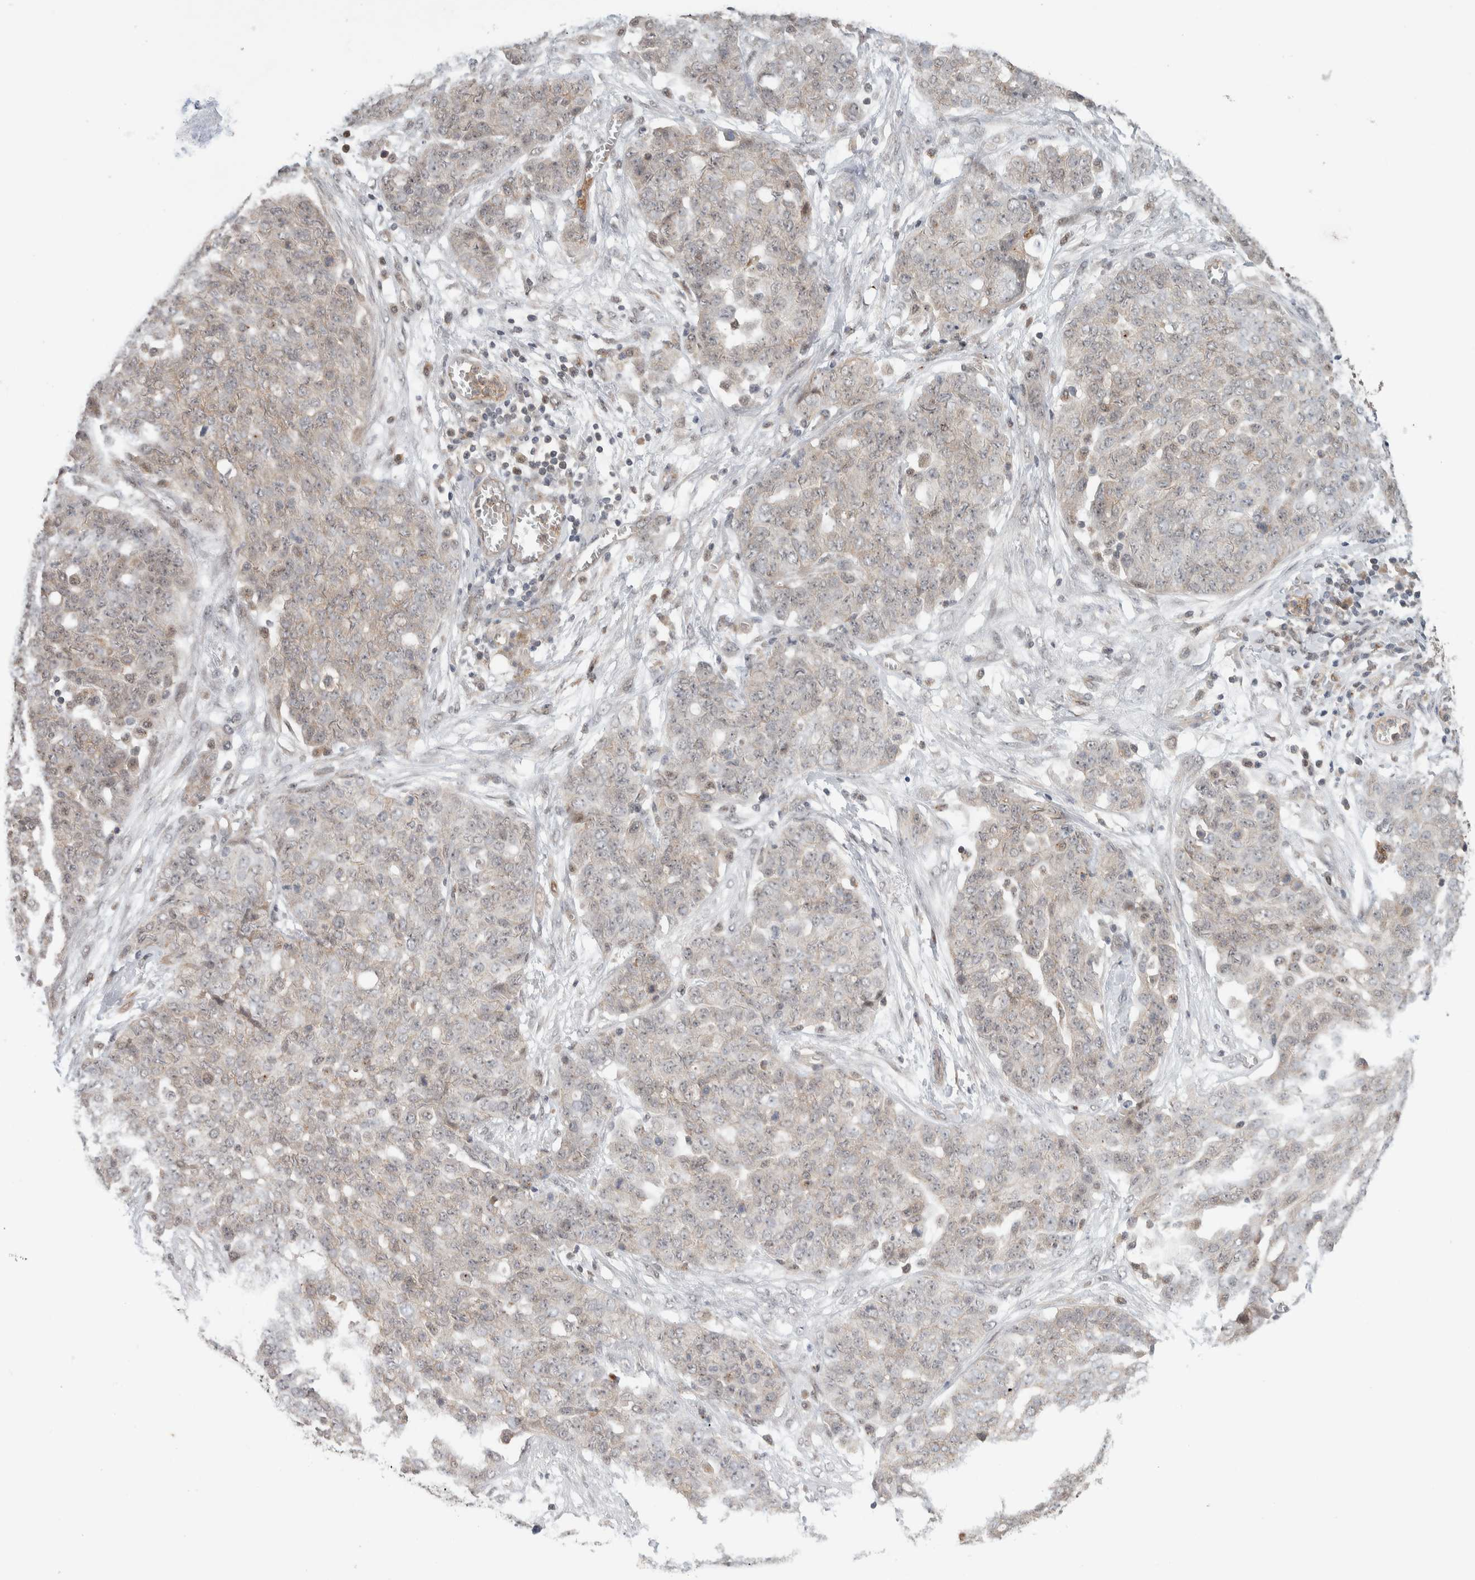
{"staining": {"intensity": "negative", "quantity": "none", "location": "none"}, "tissue": "ovarian cancer", "cell_type": "Tumor cells", "image_type": "cancer", "snomed": [{"axis": "morphology", "description": "Cystadenocarcinoma, serous, NOS"}, {"axis": "topography", "description": "Soft tissue"}, {"axis": "topography", "description": "Ovary"}], "caption": "DAB immunohistochemical staining of ovarian cancer (serous cystadenocarcinoma) demonstrates no significant staining in tumor cells. (Stains: DAB immunohistochemistry (IHC) with hematoxylin counter stain, Microscopy: brightfield microscopy at high magnification).", "gene": "DEPTOR", "patient": {"sex": "female", "age": 57}}